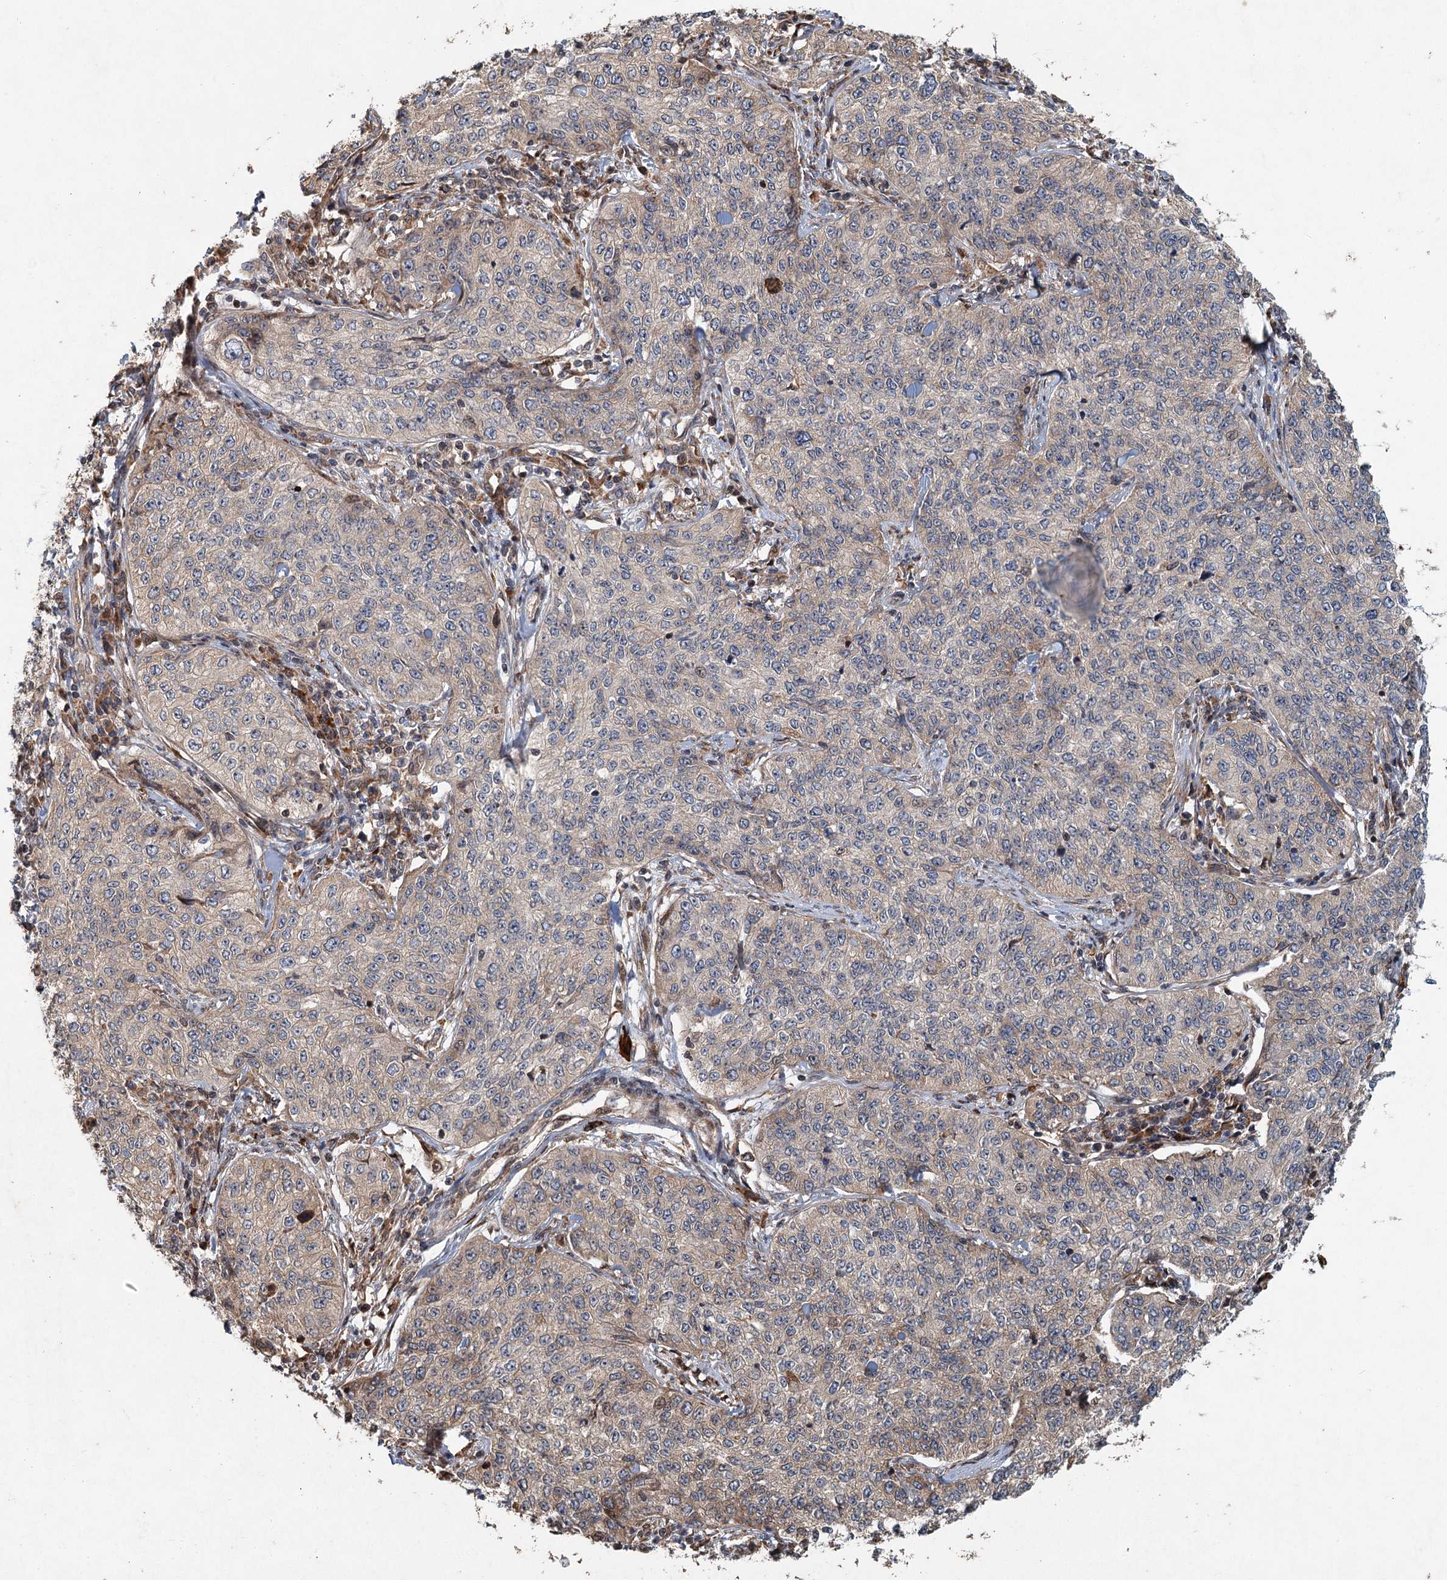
{"staining": {"intensity": "weak", "quantity": "<25%", "location": "cytoplasmic/membranous"}, "tissue": "cervical cancer", "cell_type": "Tumor cells", "image_type": "cancer", "snomed": [{"axis": "morphology", "description": "Squamous cell carcinoma, NOS"}, {"axis": "topography", "description": "Cervix"}], "caption": "Image shows no significant protein staining in tumor cells of cervical cancer (squamous cell carcinoma).", "gene": "SRPX2", "patient": {"sex": "female", "age": 35}}